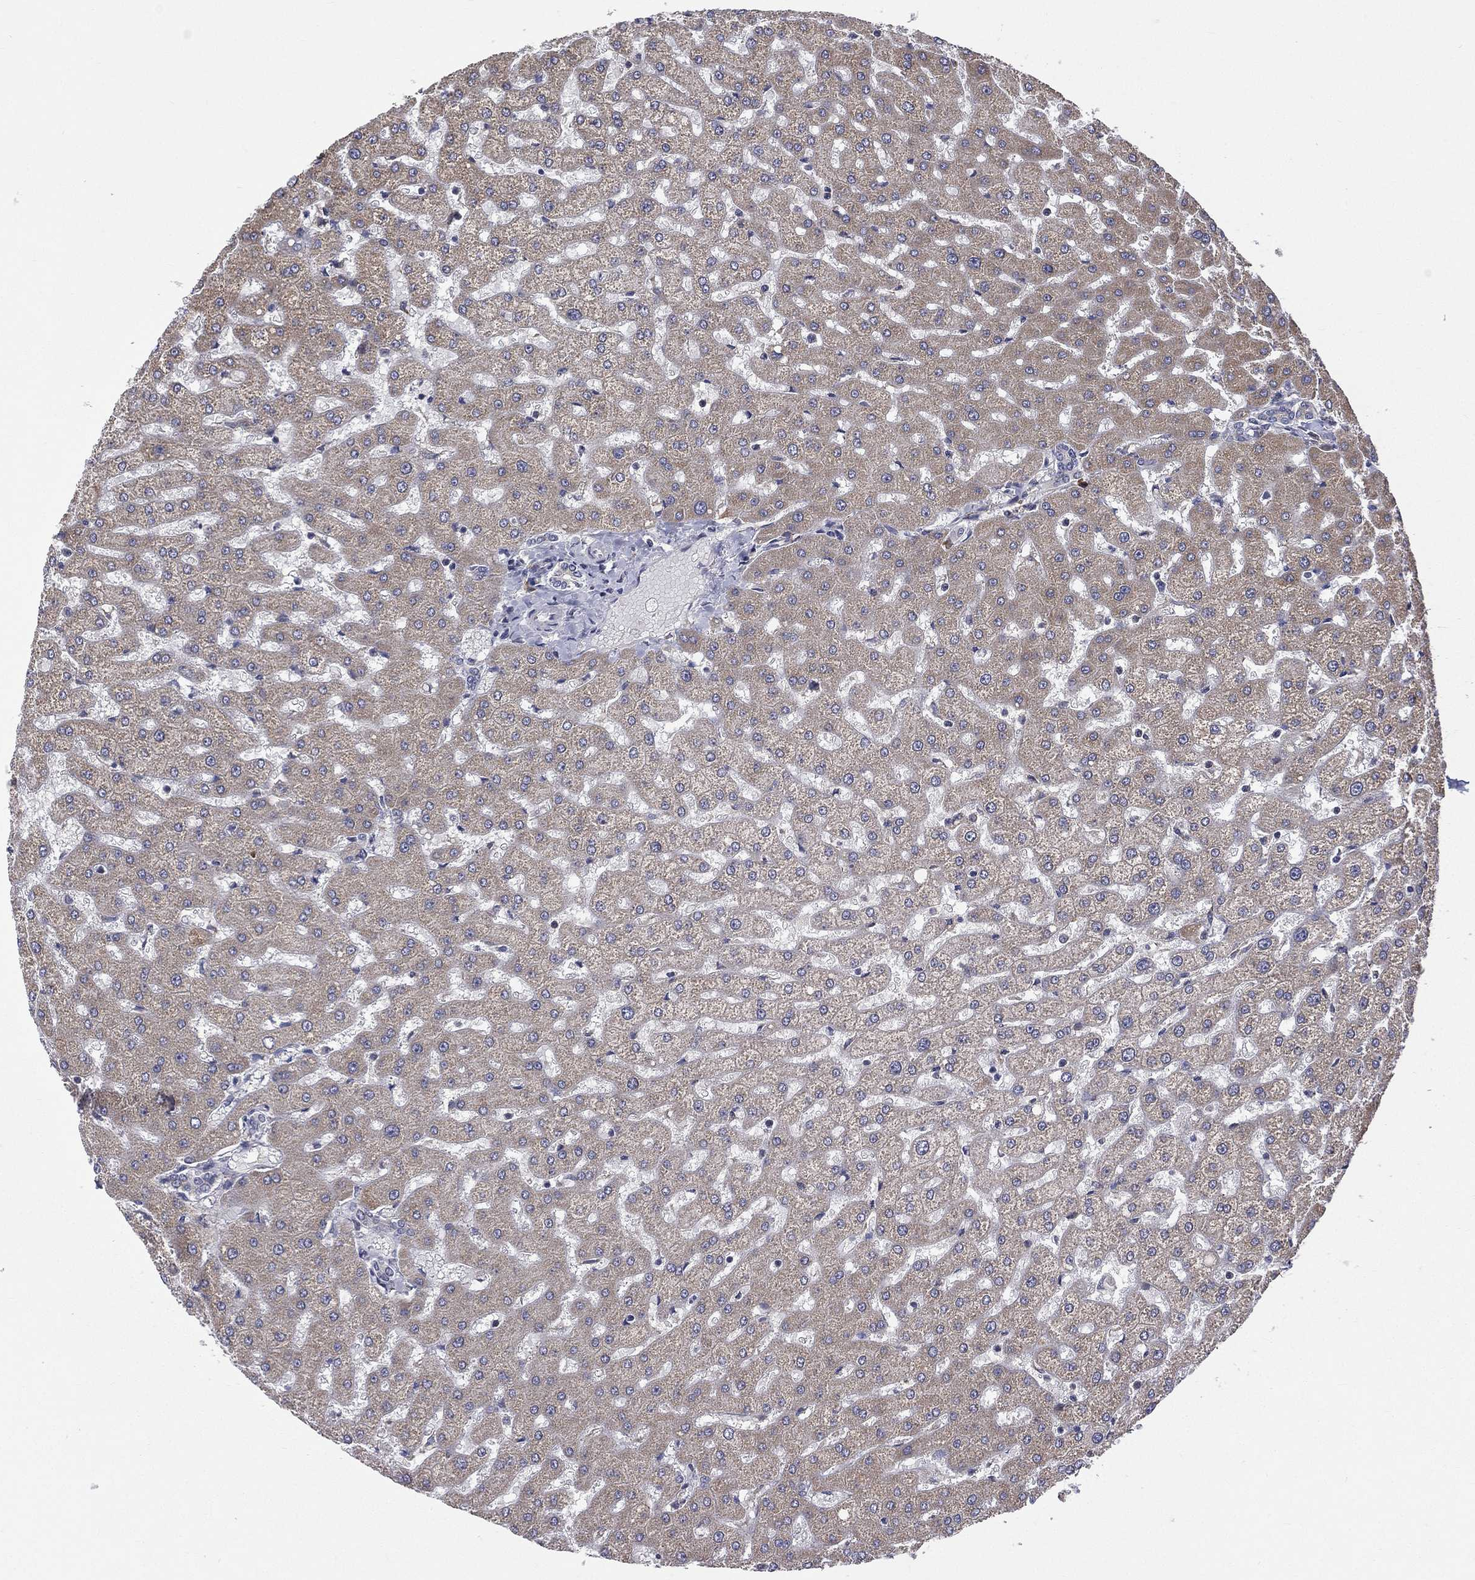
{"staining": {"intensity": "negative", "quantity": "none", "location": "none"}, "tissue": "liver", "cell_type": "Cholangiocytes", "image_type": "normal", "snomed": [{"axis": "morphology", "description": "Normal tissue, NOS"}, {"axis": "topography", "description": "Liver"}], "caption": "The immunohistochemistry micrograph has no significant positivity in cholangiocytes of liver.", "gene": "C20orf96", "patient": {"sex": "female", "age": 50}}